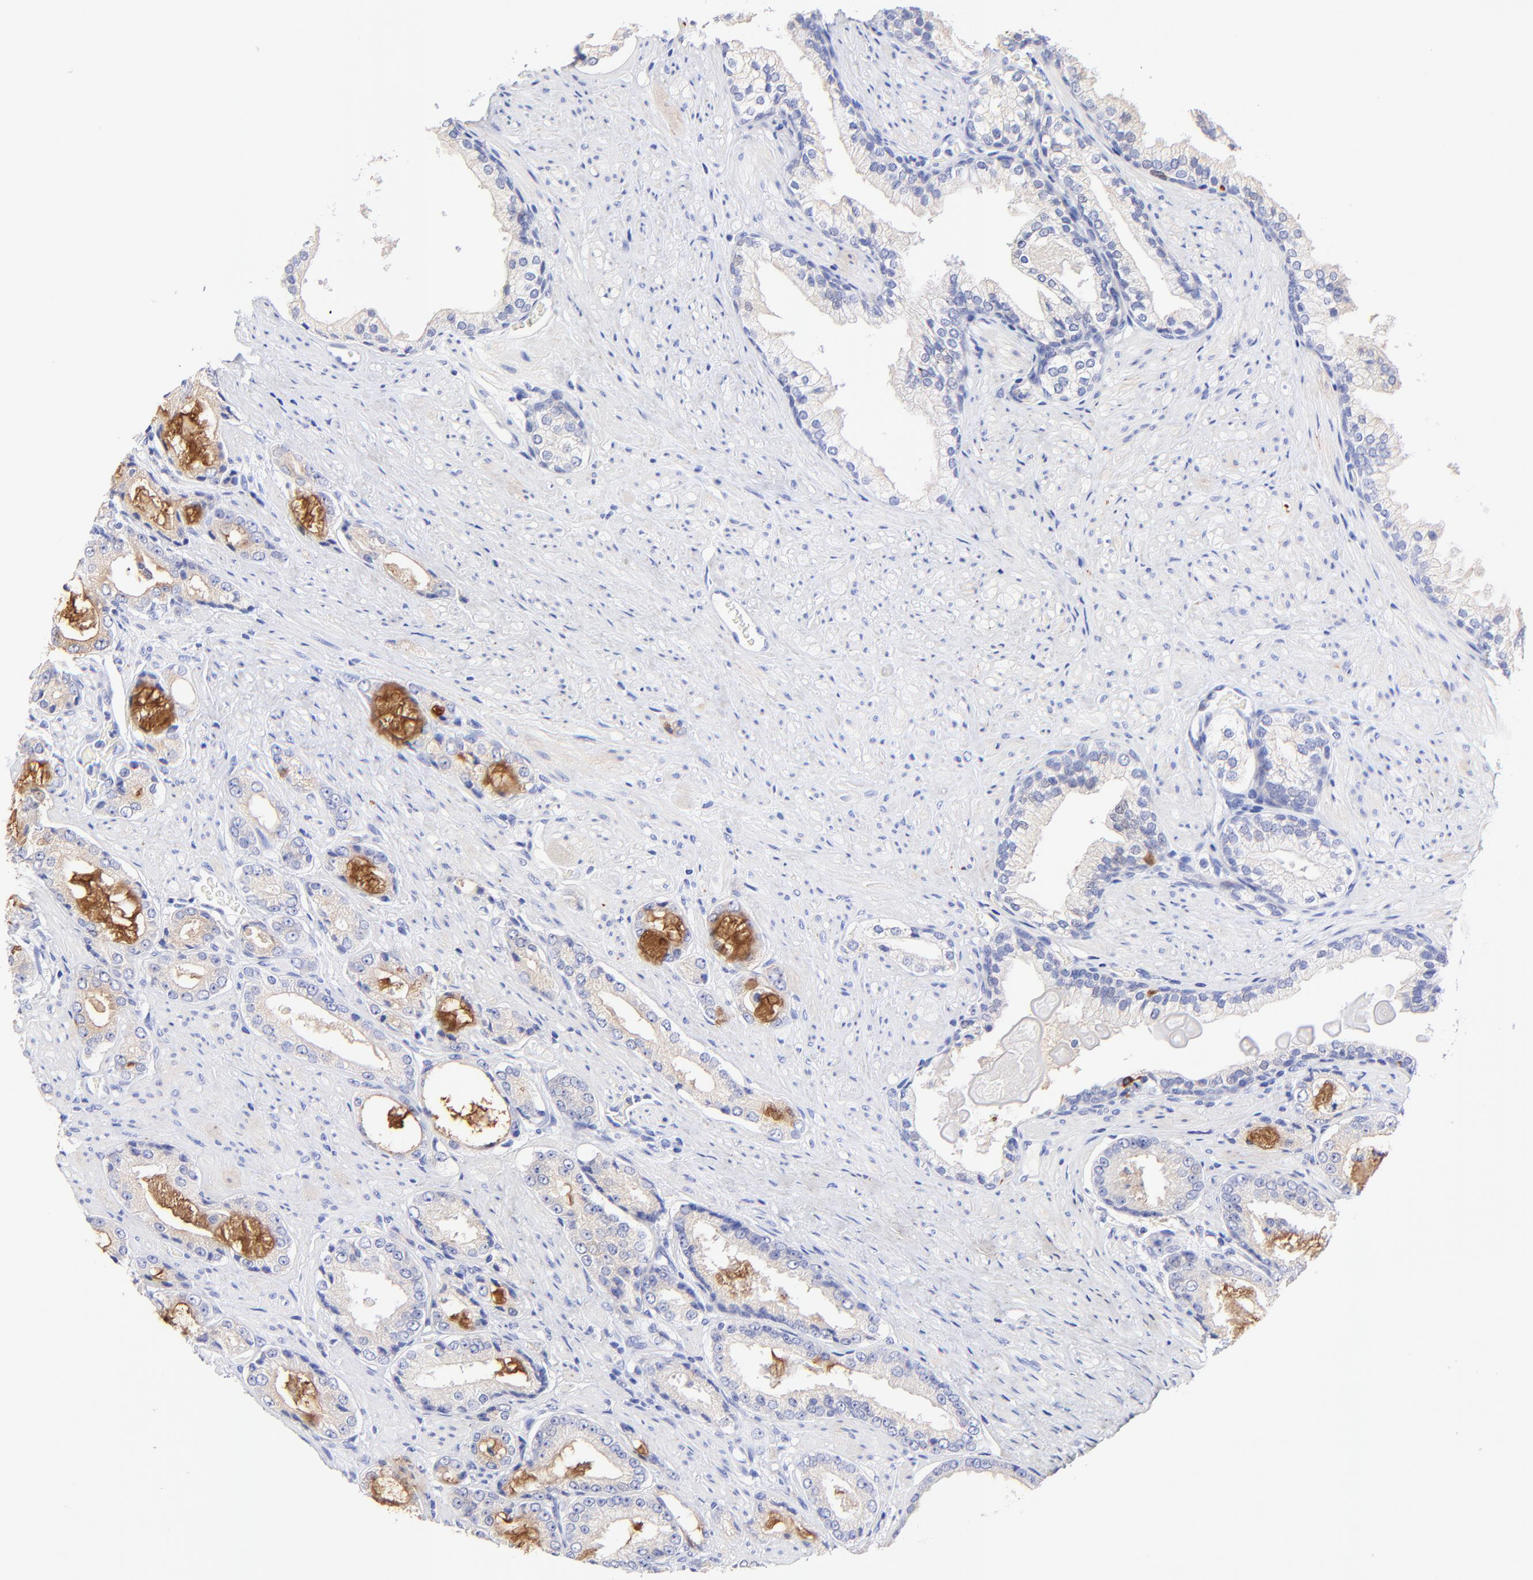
{"staining": {"intensity": "negative", "quantity": "none", "location": "none"}, "tissue": "prostate cancer", "cell_type": "Tumor cells", "image_type": "cancer", "snomed": [{"axis": "morphology", "description": "Adenocarcinoma, Medium grade"}, {"axis": "topography", "description": "Prostate"}], "caption": "Histopathology image shows no significant protein staining in tumor cells of prostate cancer. (DAB immunohistochemistry (IHC) with hematoxylin counter stain).", "gene": "RAB3A", "patient": {"sex": "male", "age": 60}}